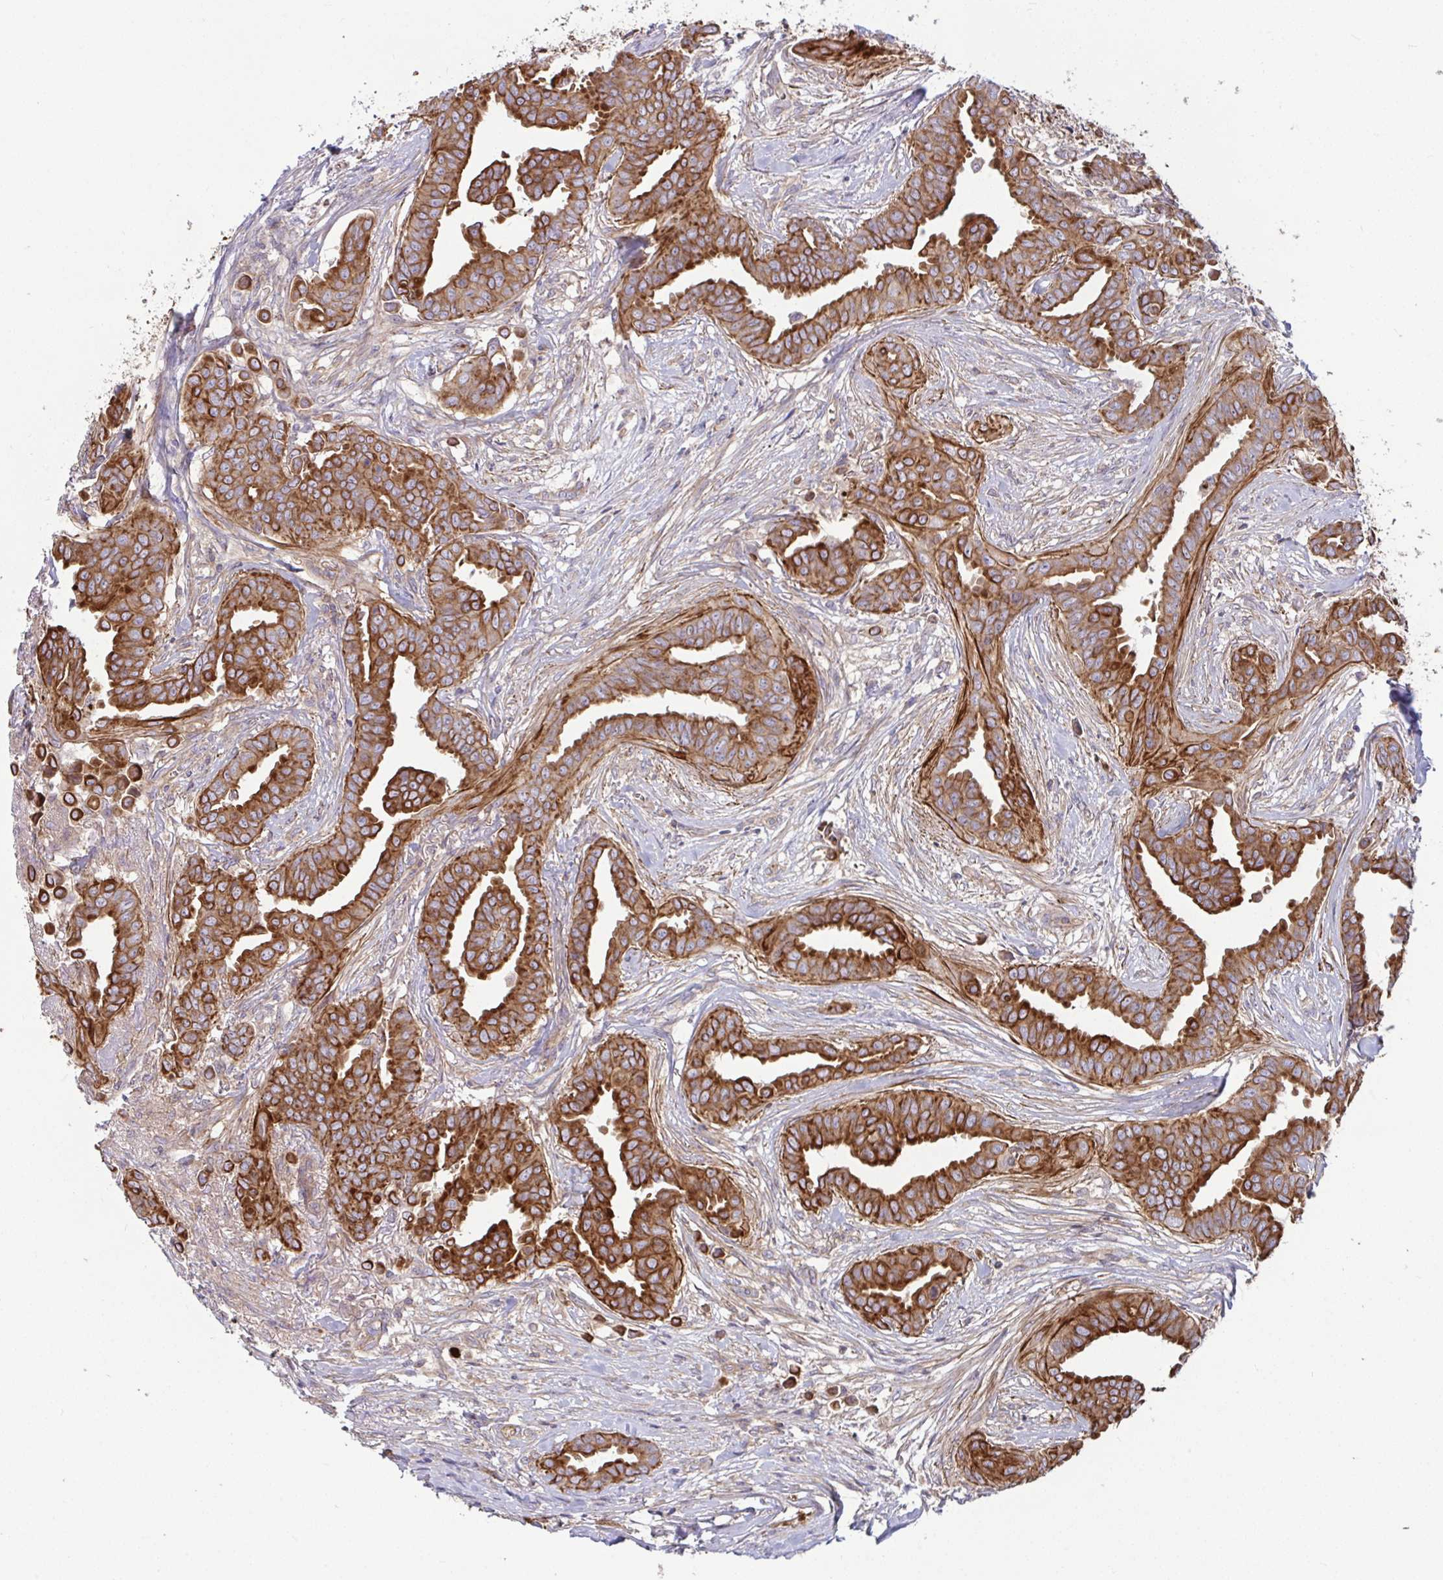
{"staining": {"intensity": "strong", "quantity": ">75%", "location": "cytoplasmic/membranous"}, "tissue": "breast cancer", "cell_type": "Tumor cells", "image_type": "cancer", "snomed": [{"axis": "morphology", "description": "Duct carcinoma"}, {"axis": "topography", "description": "Breast"}], "caption": "A high amount of strong cytoplasmic/membranous positivity is seen in about >75% of tumor cells in breast cancer tissue. The staining was performed using DAB, with brown indicating positive protein expression. Nuclei are stained blue with hematoxylin.", "gene": "TANK", "patient": {"sex": "female", "age": 45}}